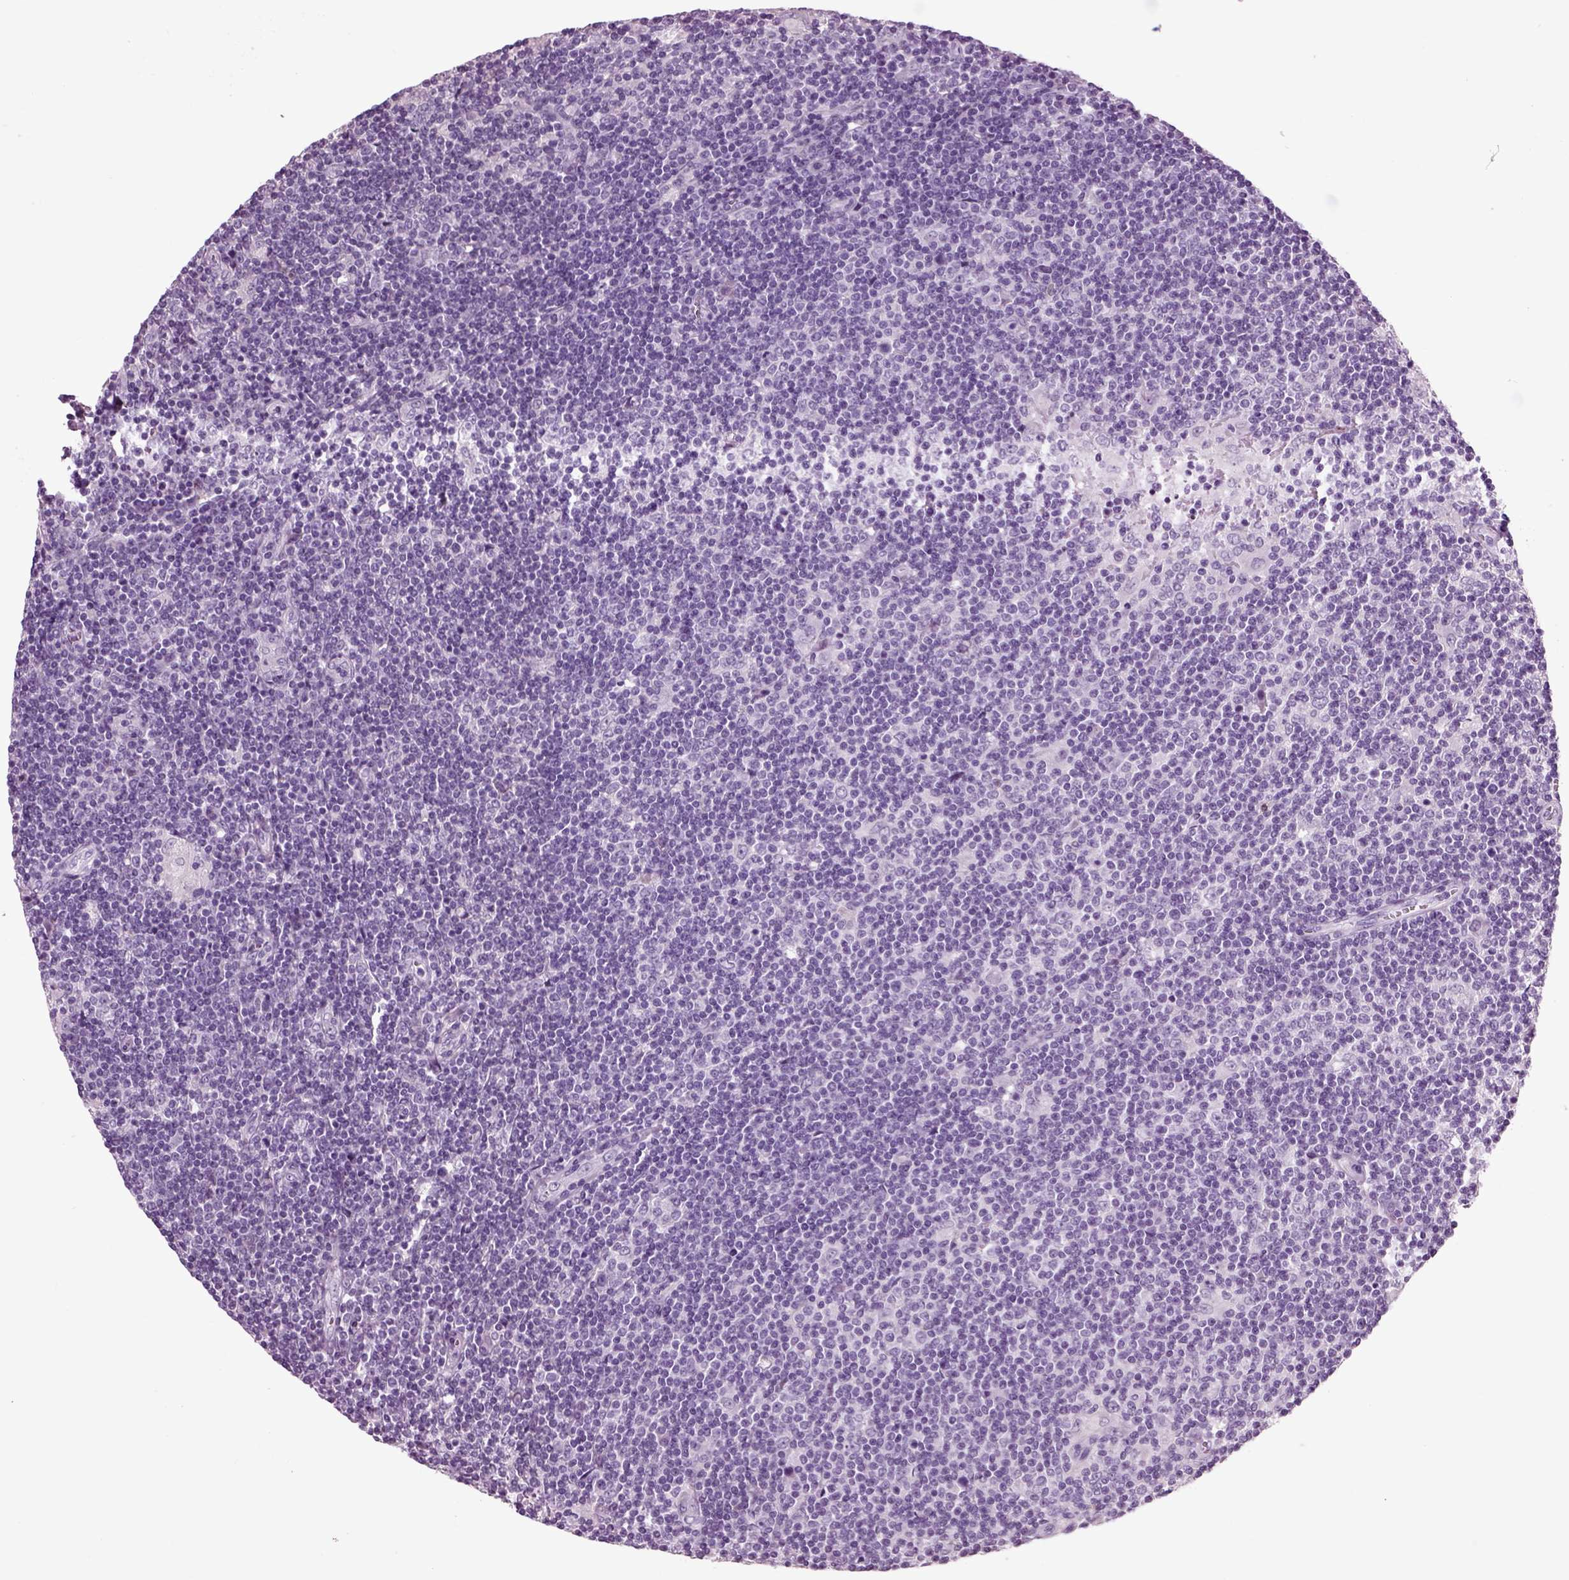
{"staining": {"intensity": "negative", "quantity": "none", "location": "none"}, "tissue": "lymphoma", "cell_type": "Tumor cells", "image_type": "cancer", "snomed": [{"axis": "morphology", "description": "Hodgkin's disease, NOS"}, {"axis": "topography", "description": "Lymph node"}], "caption": "An IHC histopathology image of lymphoma is shown. There is no staining in tumor cells of lymphoma.", "gene": "CHGB", "patient": {"sex": "male", "age": 40}}